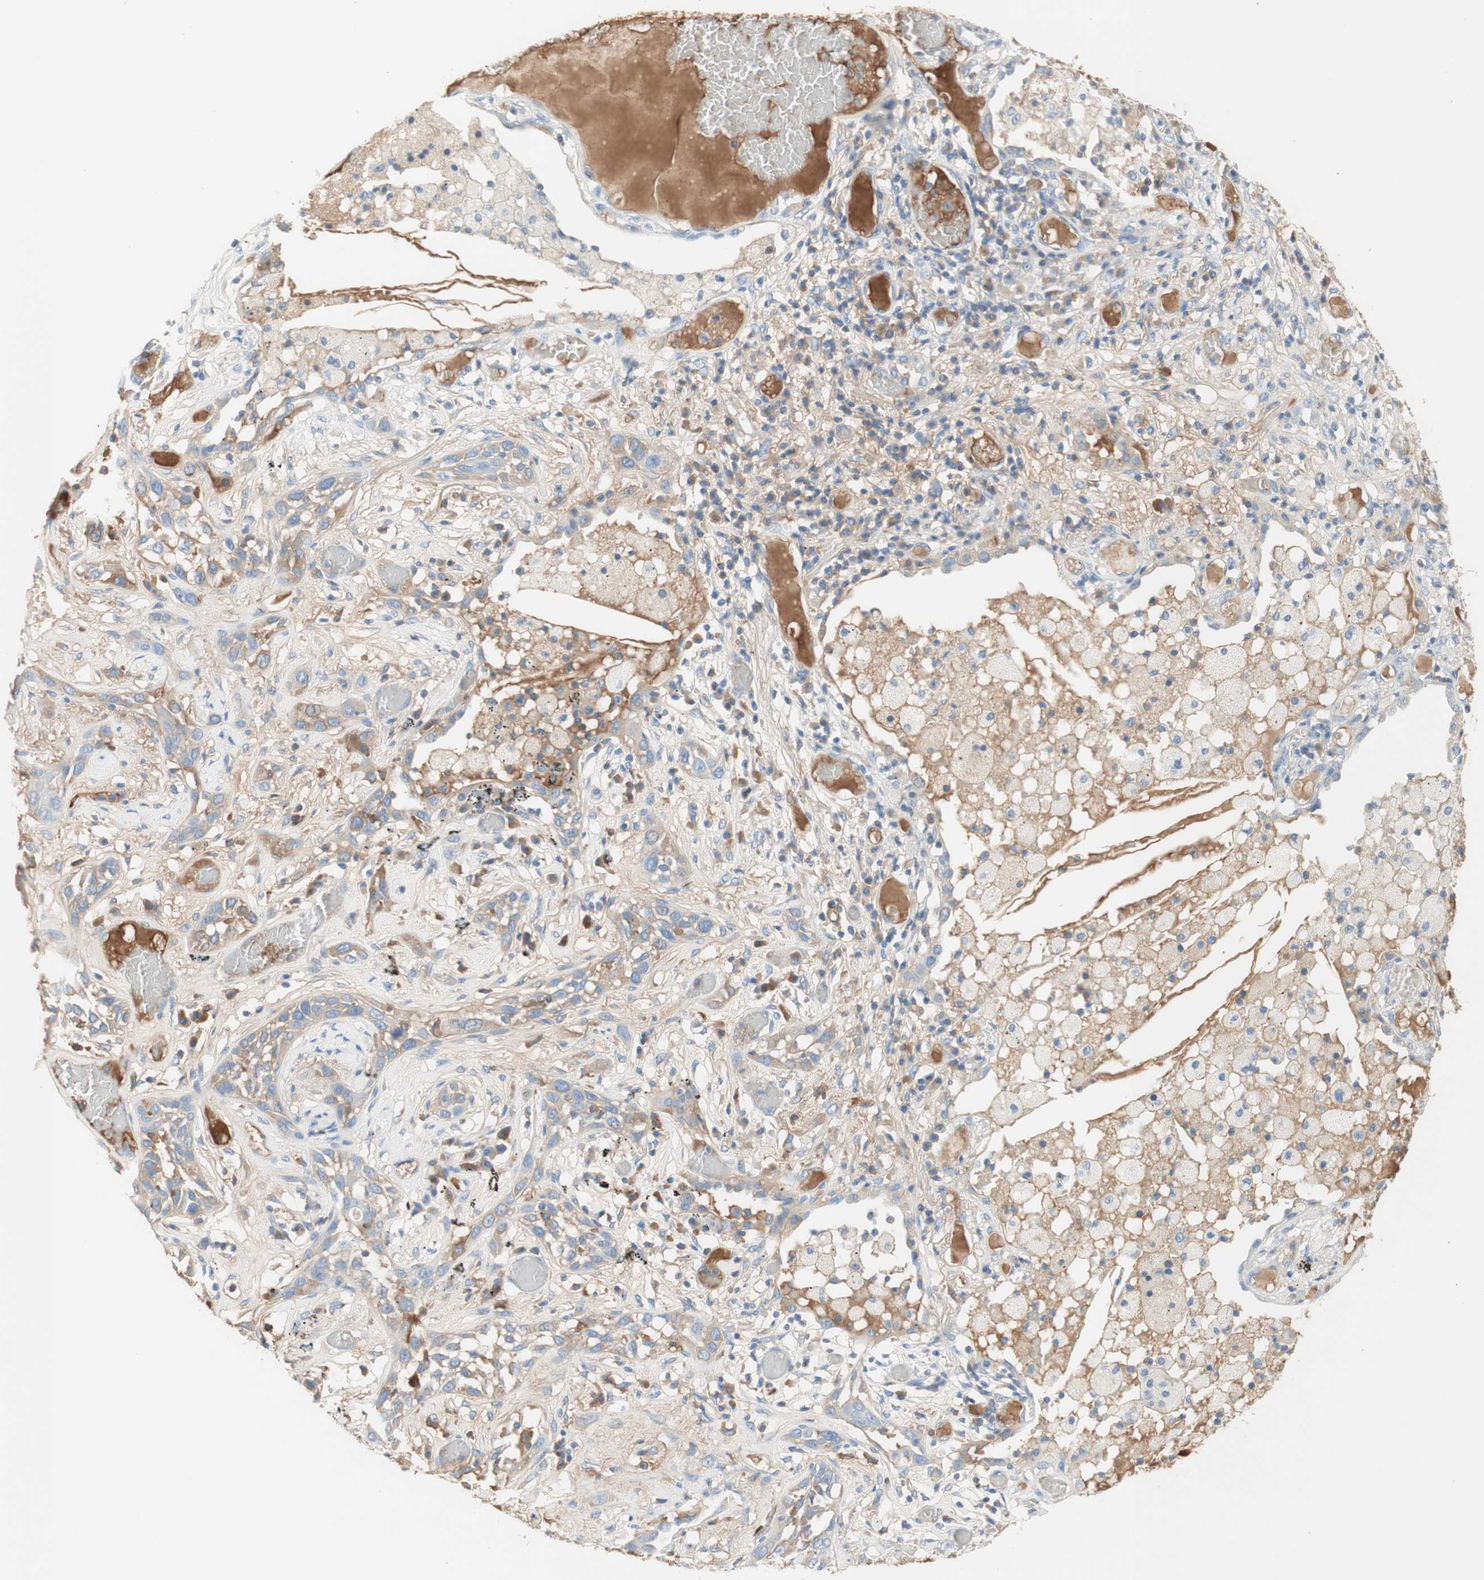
{"staining": {"intensity": "weak", "quantity": "<25%", "location": "cytoplasmic/membranous"}, "tissue": "lung cancer", "cell_type": "Tumor cells", "image_type": "cancer", "snomed": [{"axis": "morphology", "description": "Squamous cell carcinoma, NOS"}, {"axis": "topography", "description": "Lung"}], "caption": "Immunohistochemistry of human lung cancer exhibits no staining in tumor cells.", "gene": "KNG1", "patient": {"sex": "male", "age": 71}}